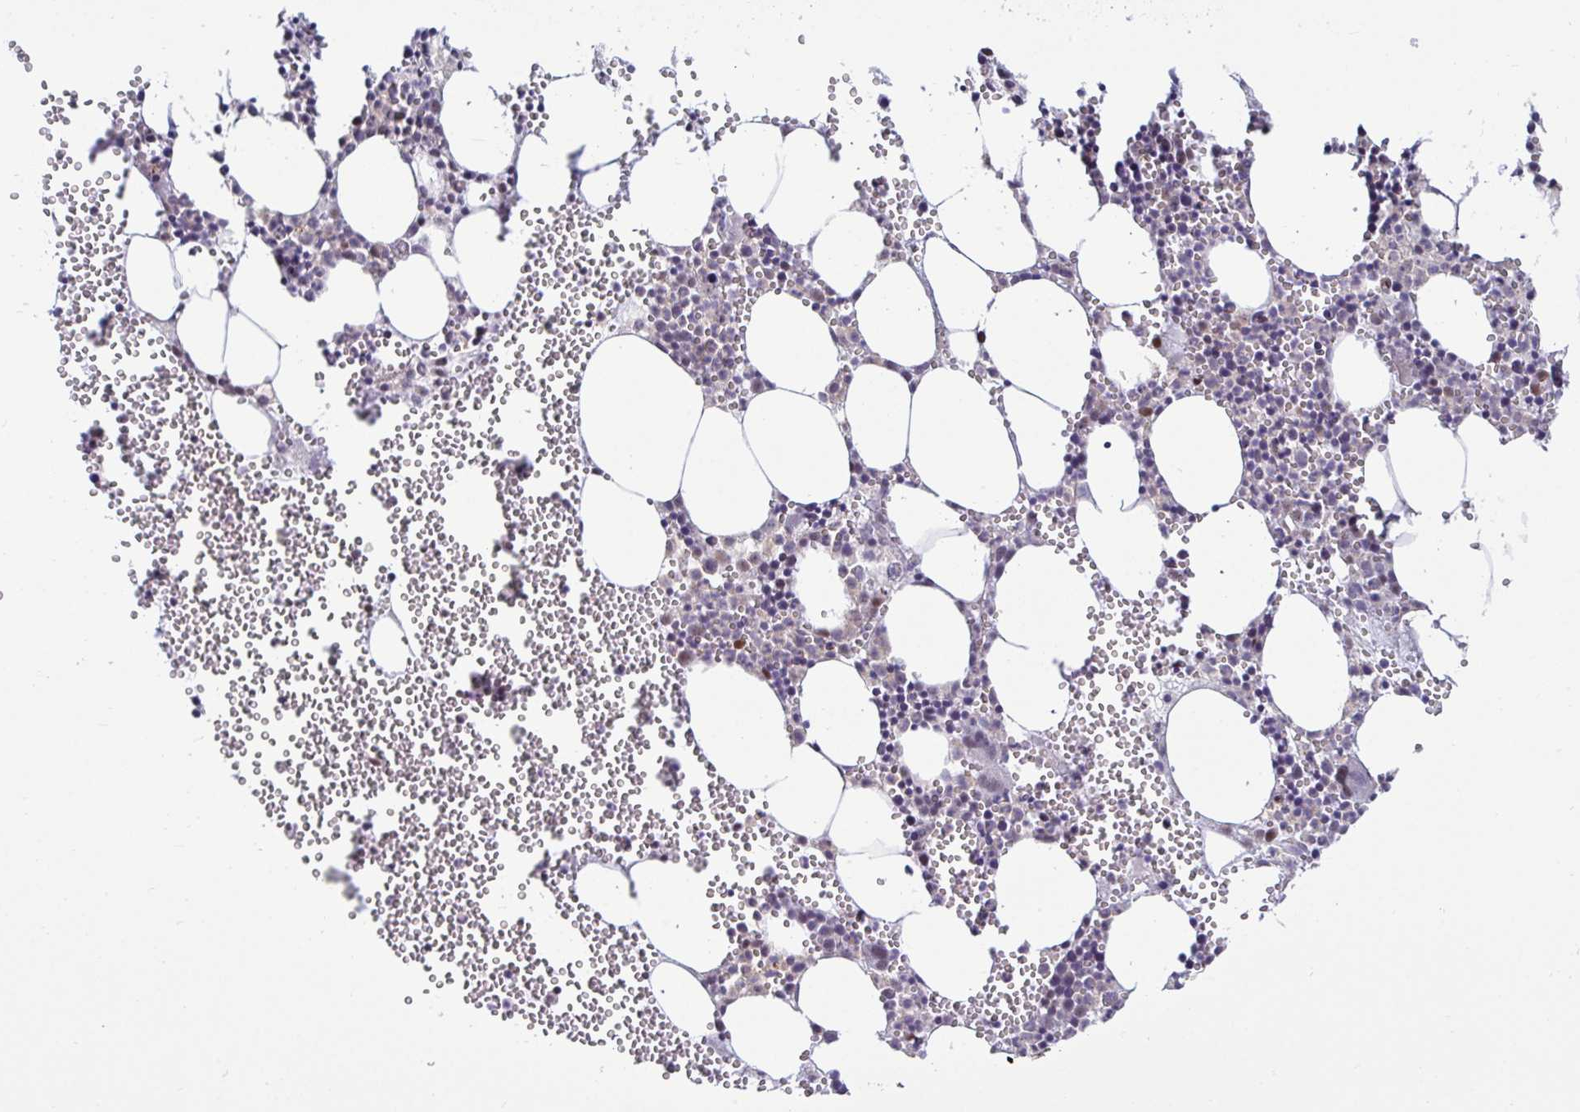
{"staining": {"intensity": "moderate", "quantity": "<25%", "location": "nuclear"}, "tissue": "bone marrow", "cell_type": "Hematopoietic cells", "image_type": "normal", "snomed": [{"axis": "morphology", "description": "Normal tissue, NOS"}, {"axis": "topography", "description": "Bone marrow"}], "caption": "The photomicrograph displays a brown stain indicating the presence of a protein in the nuclear of hematopoietic cells in bone marrow. Ihc stains the protein of interest in brown and the nuclei are stained blue.", "gene": "DZIP1", "patient": {"sex": "female", "age": 80}}